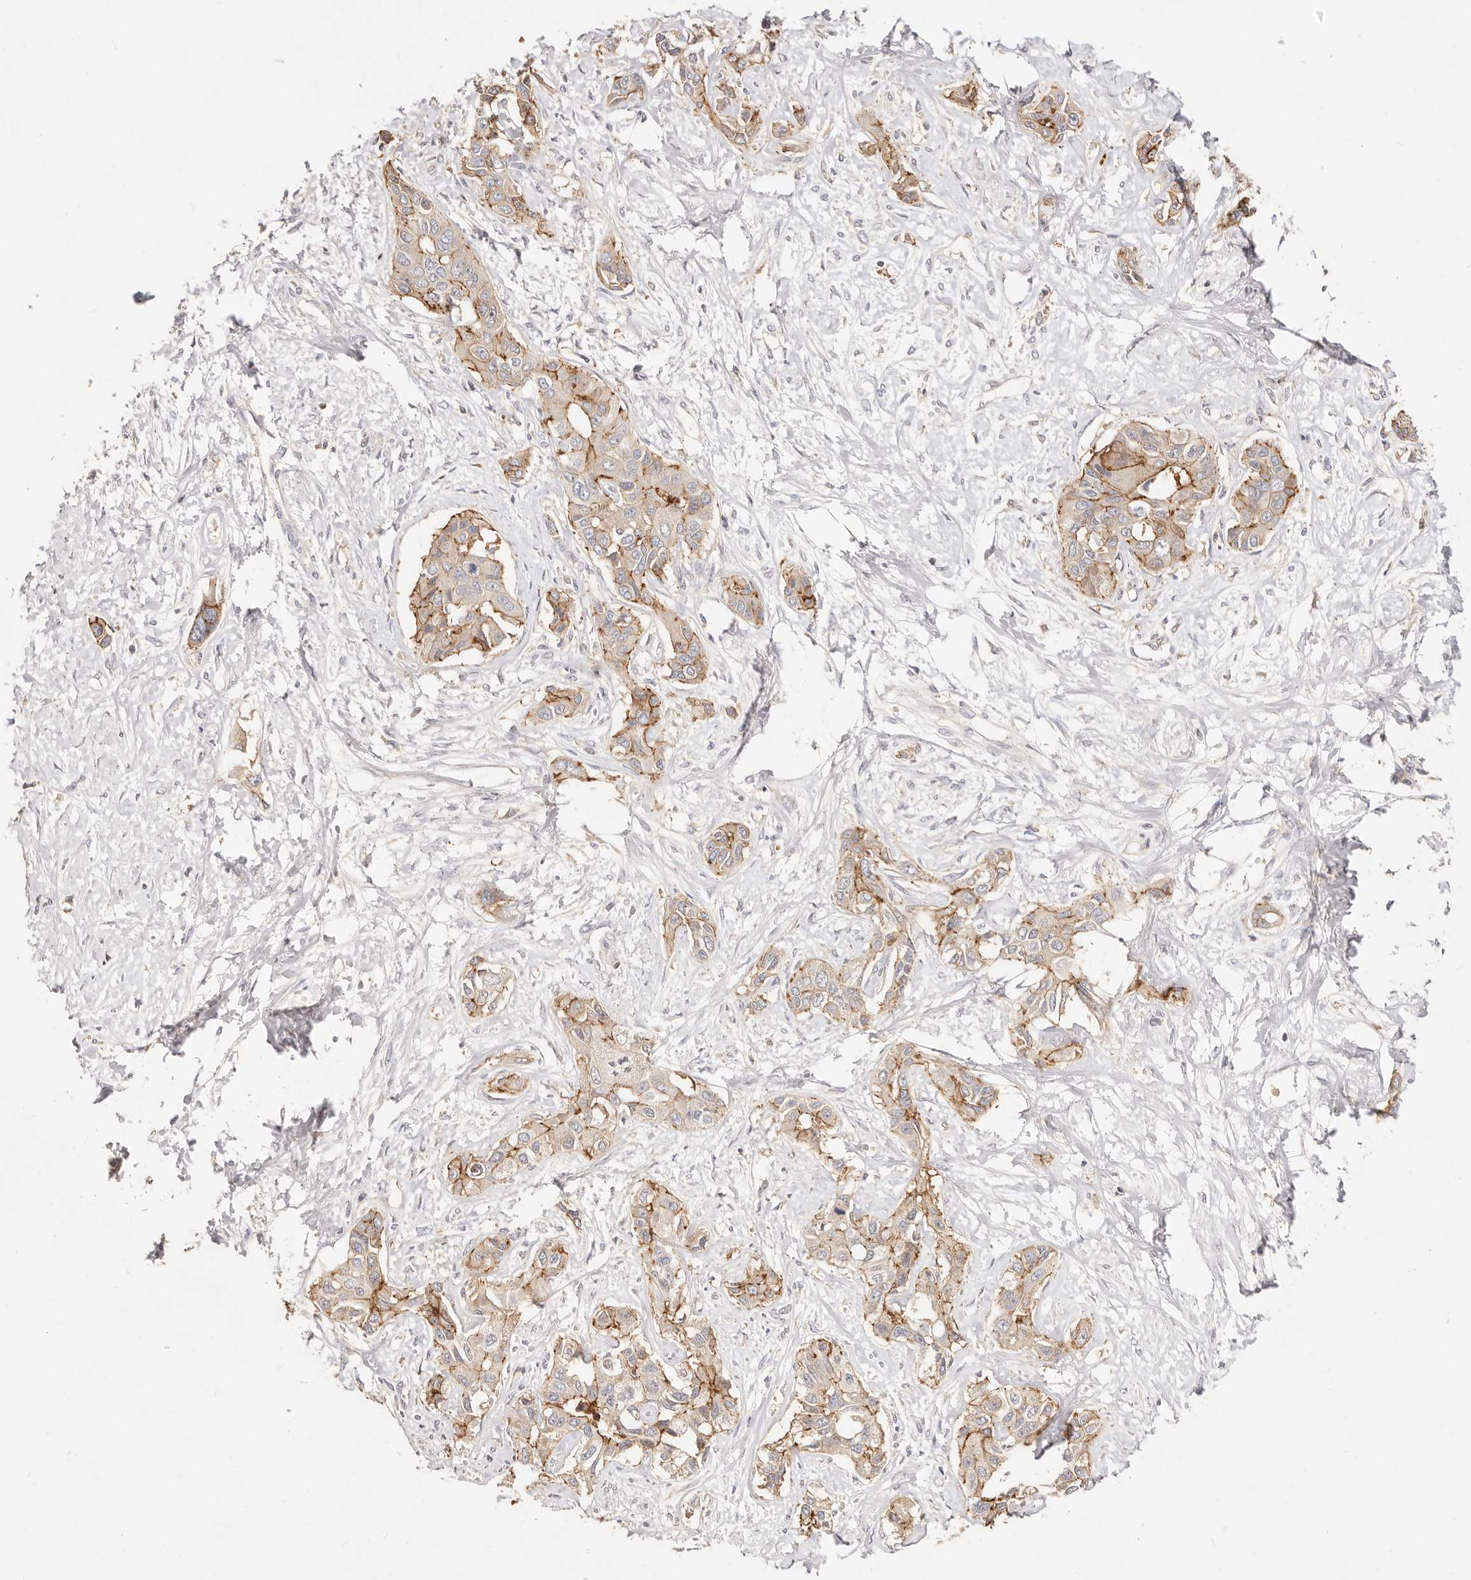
{"staining": {"intensity": "moderate", "quantity": "25%-75%", "location": "cytoplasmic/membranous"}, "tissue": "liver cancer", "cell_type": "Tumor cells", "image_type": "cancer", "snomed": [{"axis": "morphology", "description": "Cholangiocarcinoma"}, {"axis": "topography", "description": "Liver"}], "caption": "Human liver cancer (cholangiocarcinoma) stained with a brown dye reveals moderate cytoplasmic/membranous positive expression in about 25%-75% of tumor cells.", "gene": "CXADR", "patient": {"sex": "male", "age": 59}}